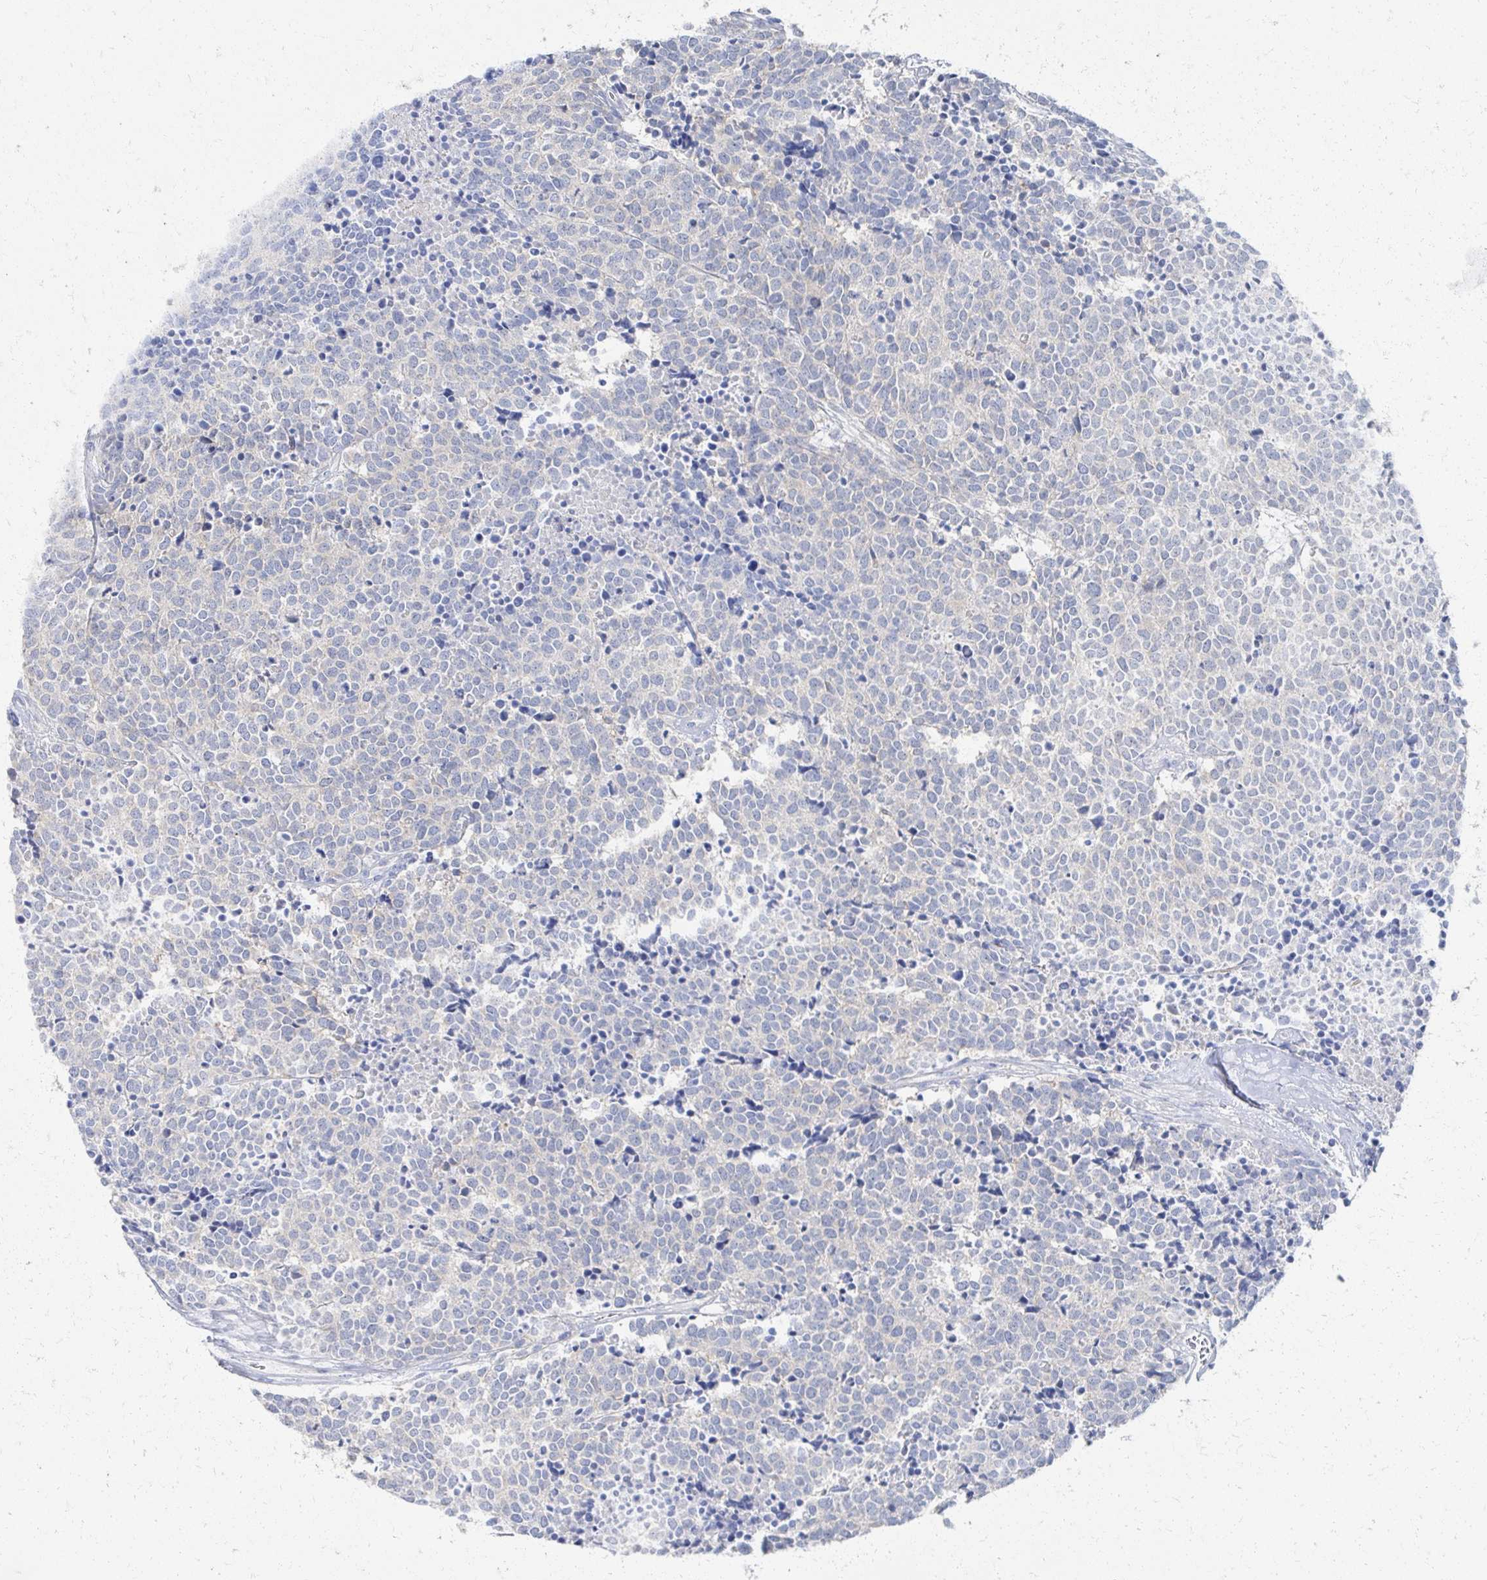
{"staining": {"intensity": "negative", "quantity": "none", "location": "none"}, "tissue": "carcinoid", "cell_type": "Tumor cells", "image_type": "cancer", "snomed": [{"axis": "morphology", "description": "Carcinoid, malignant, NOS"}, {"axis": "topography", "description": "Skin"}], "caption": "This is an immunohistochemistry (IHC) image of human carcinoid (malignant). There is no expression in tumor cells.", "gene": "PRR20A", "patient": {"sex": "female", "age": 79}}